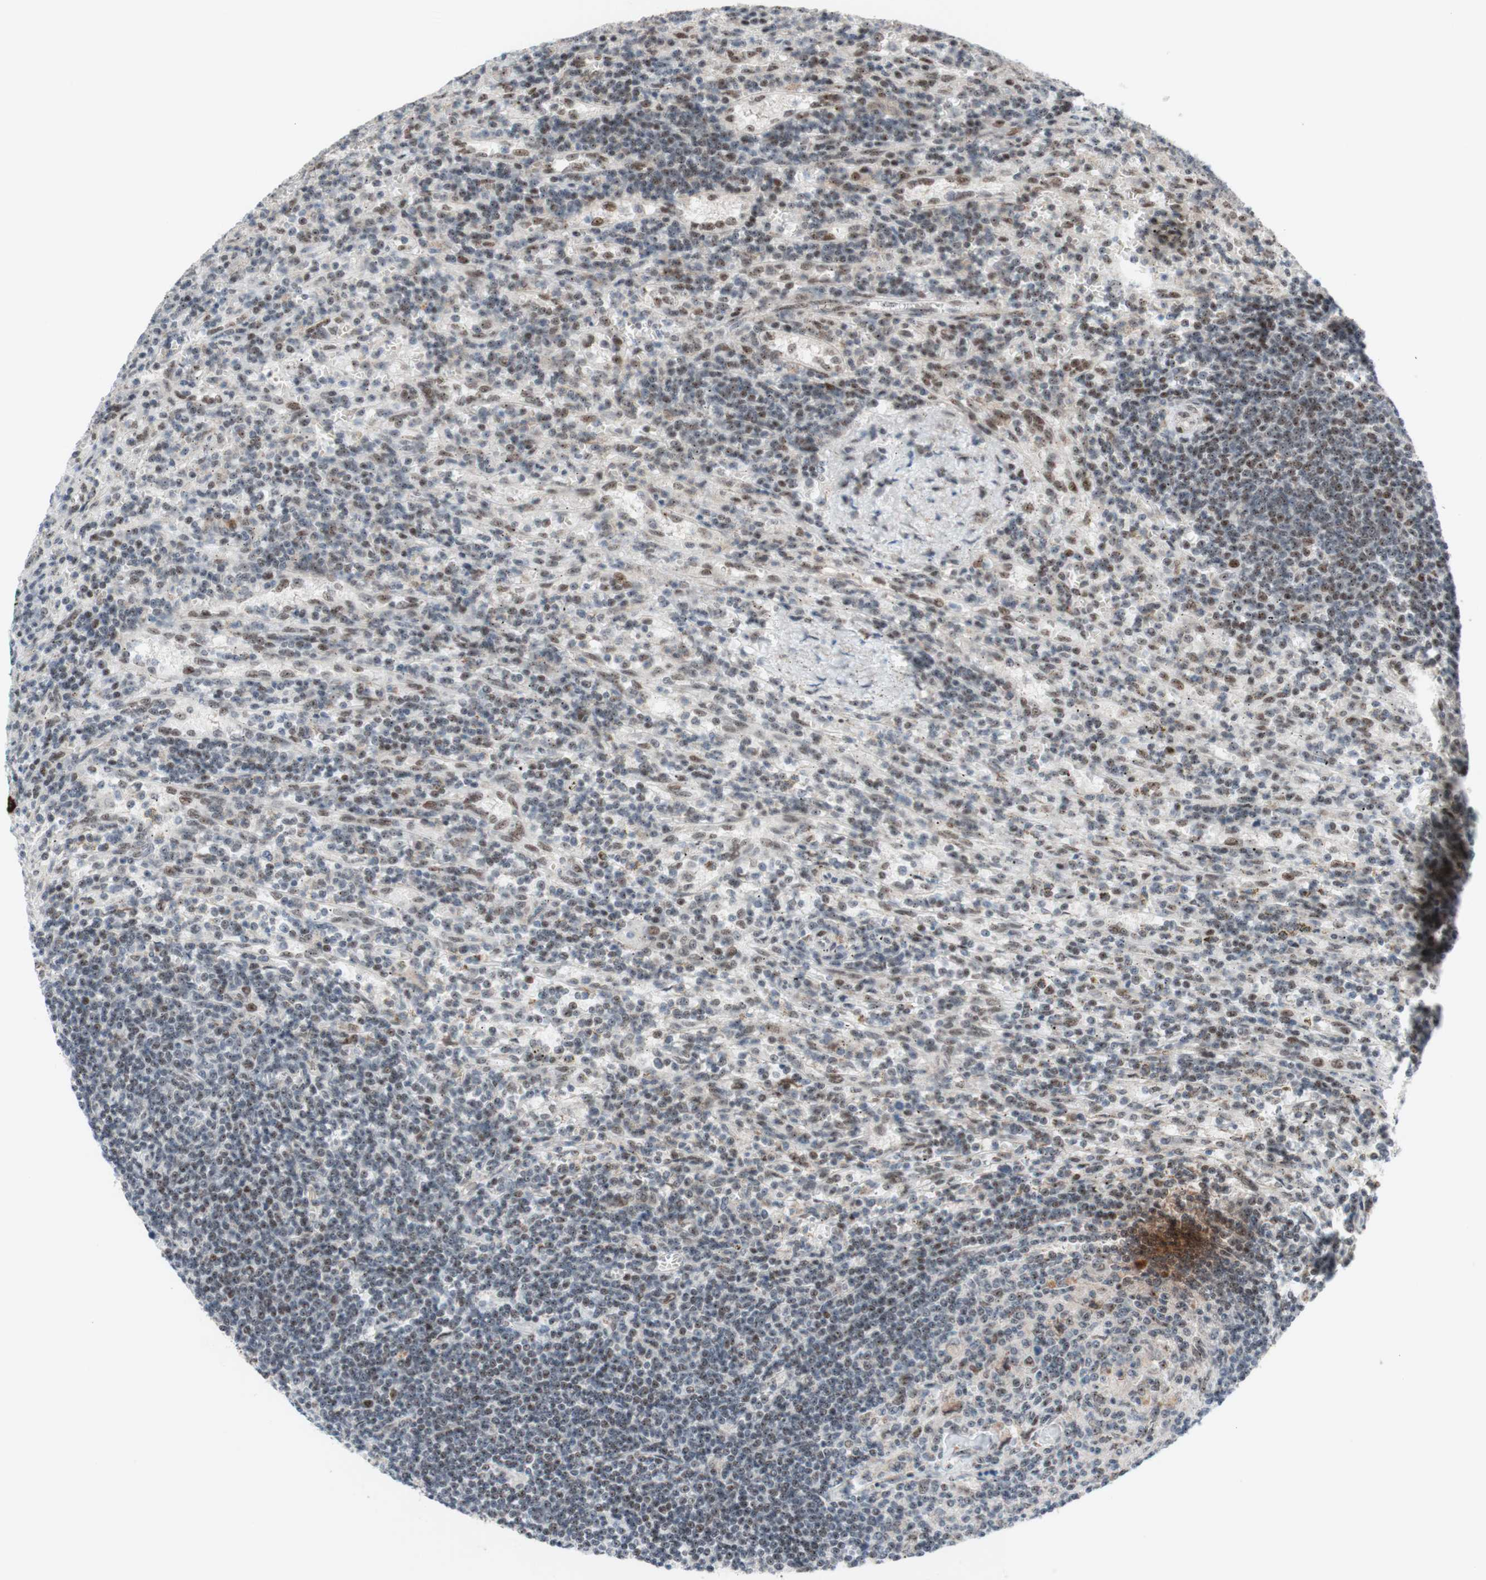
{"staining": {"intensity": "weak", "quantity": "25%-75%", "location": "nuclear"}, "tissue": "lymphoma", "cell_type": "Tumor cells", "image_type": "cancer", "snomed": [{"axis": "morphology", "description": "Malignant lymphoma, non-Hodgkin's type, Low grade"}, {"axis": "topography", "description": "Spleen"}], "caption": "Human low-grade malignant lymphoma, non-Hodgkin's type stained for a protein (brown) demonstrates weak nuclear positive expression in about 25%-75% of tumor cells.", "gene": "POLR1A", "patient": {"sex": "male", "age": 76}}